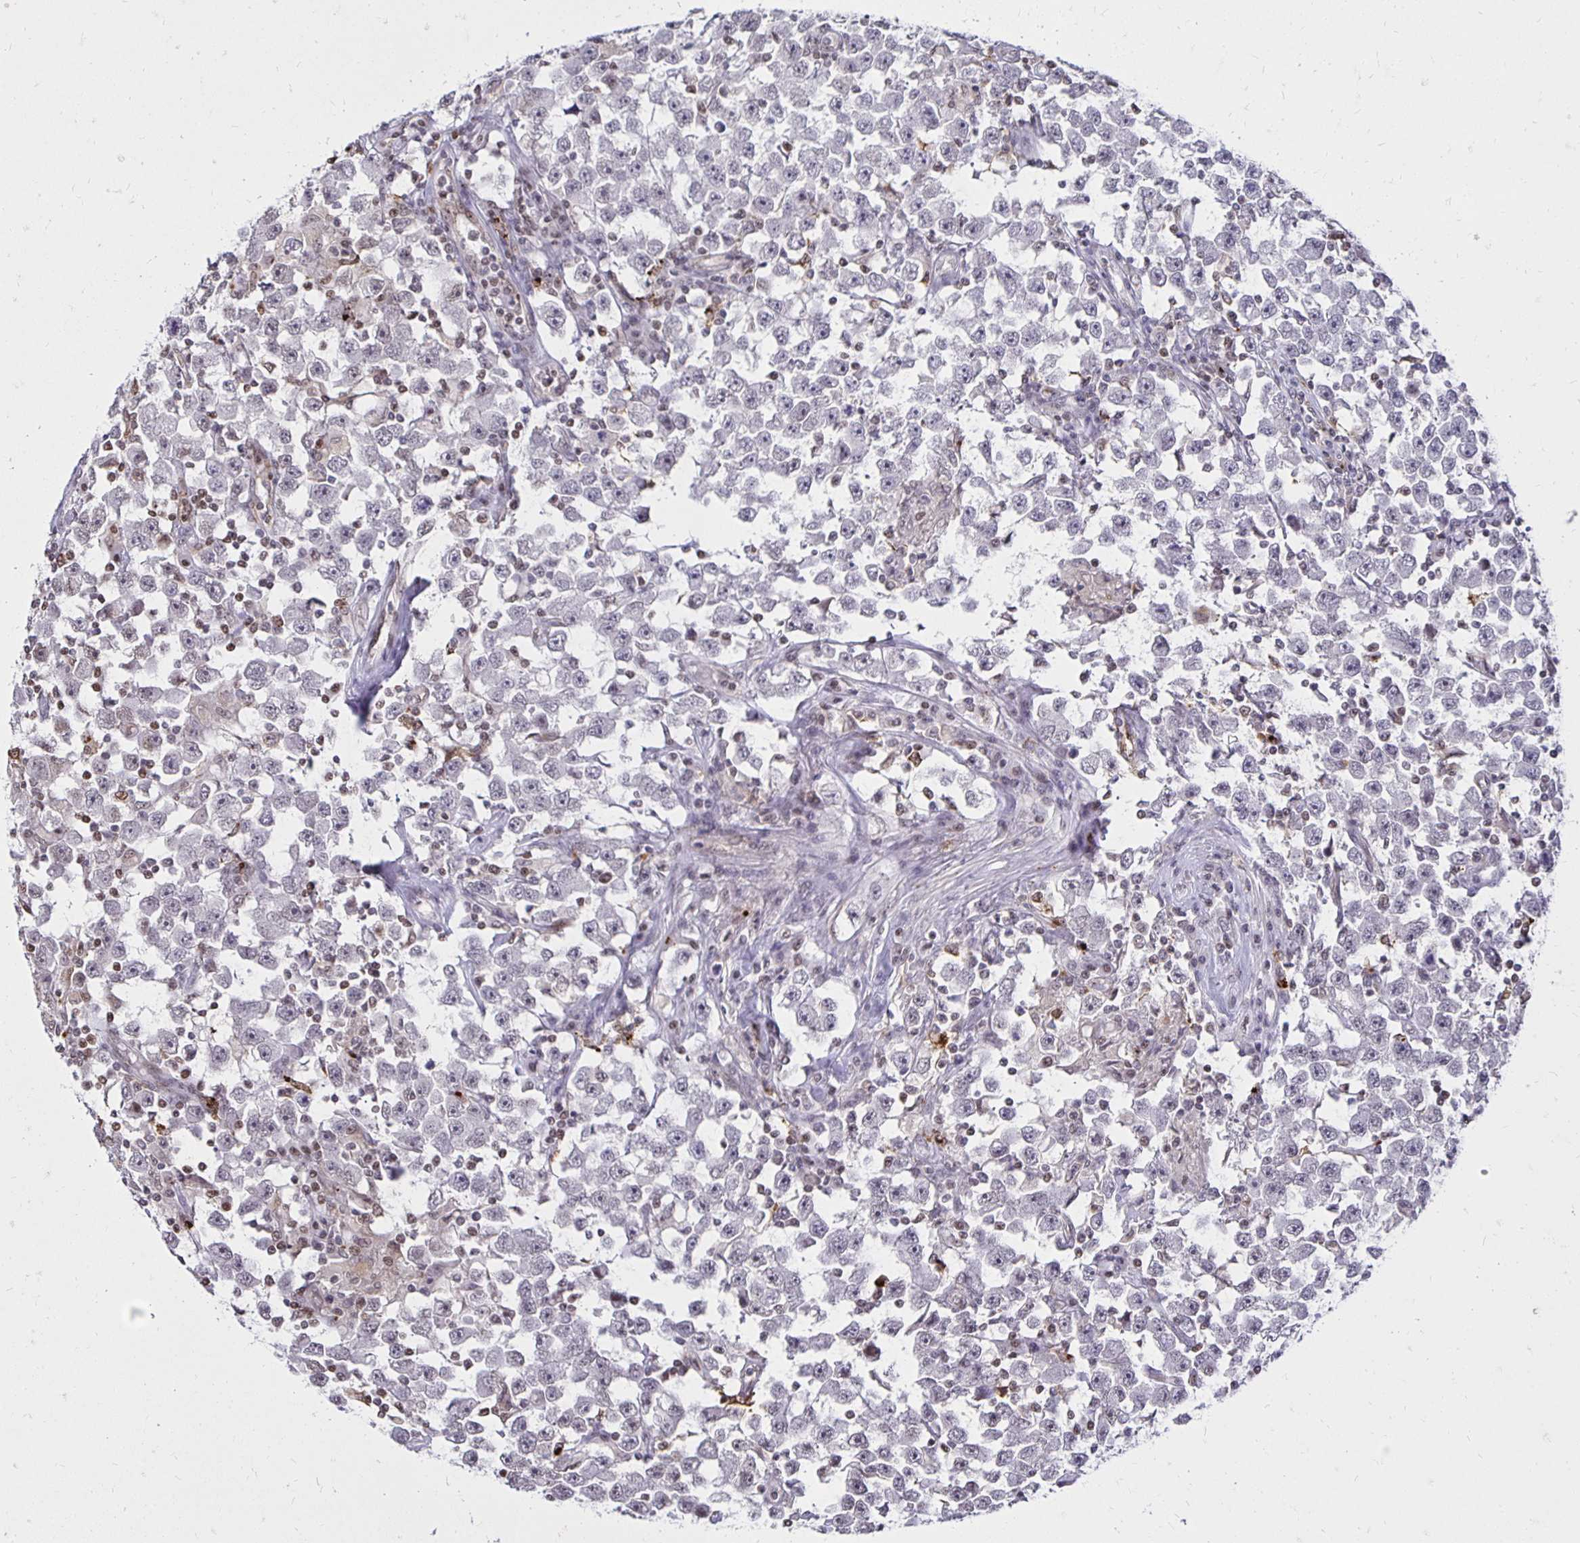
{"staining": {"intensity": "moderate", "quantity": "<25%", "location": "nuclear"}, "tissue": "testis cancer", "cell_type": "Tumor cells", "image_type": "cancer", "snomed": [{"axis": "morphology", "description": "Seminoma, NOS"}, {"axis": "topography", "description": "Testis"}], "caption": "Human testis cancer (seminoma) stained with a protein marker displays moderate staining in tumor cells.", "gene": "ZNF579", "patient": {"sex": "male", "age": 33}}